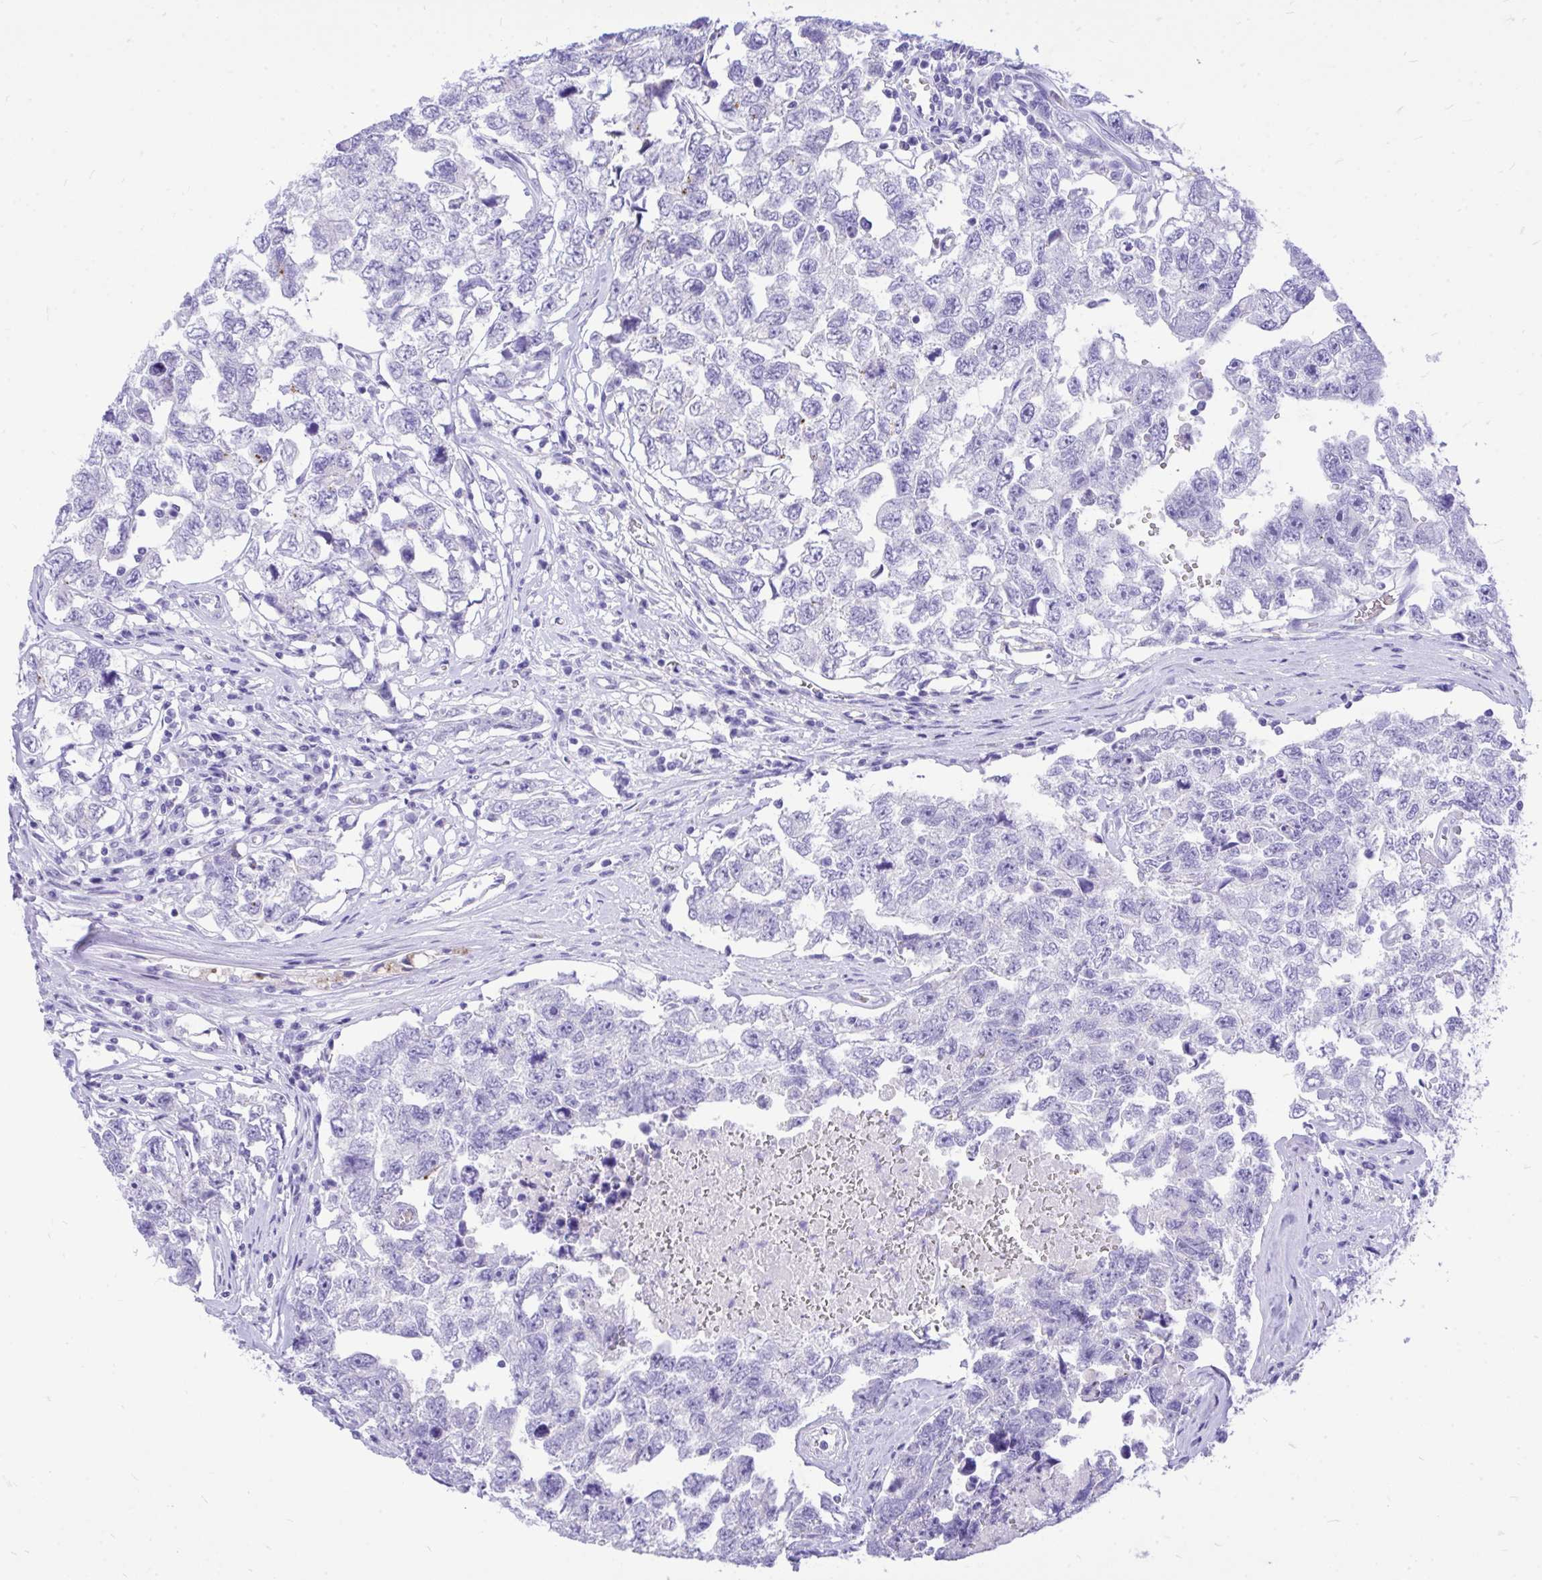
{"staining": {"intensity": "negative", "quantity": "none", "location": "none"}, "tissue": "testis cancer", "cell_type": "Tumor cells", "image_type": "cancer", "snomed": [{"axis": "morphology", "description": "Carcinoma, Embryonal, NOS"}, {"axis": "topography", "description": "Testis"}], "caption": "The immunohistochemistry (IHC) histopathology image has no significant expression in tumor cells of testis cancer tissue.", "gene": "MON1A", "patient": {"sex": "male", "age": 22}}